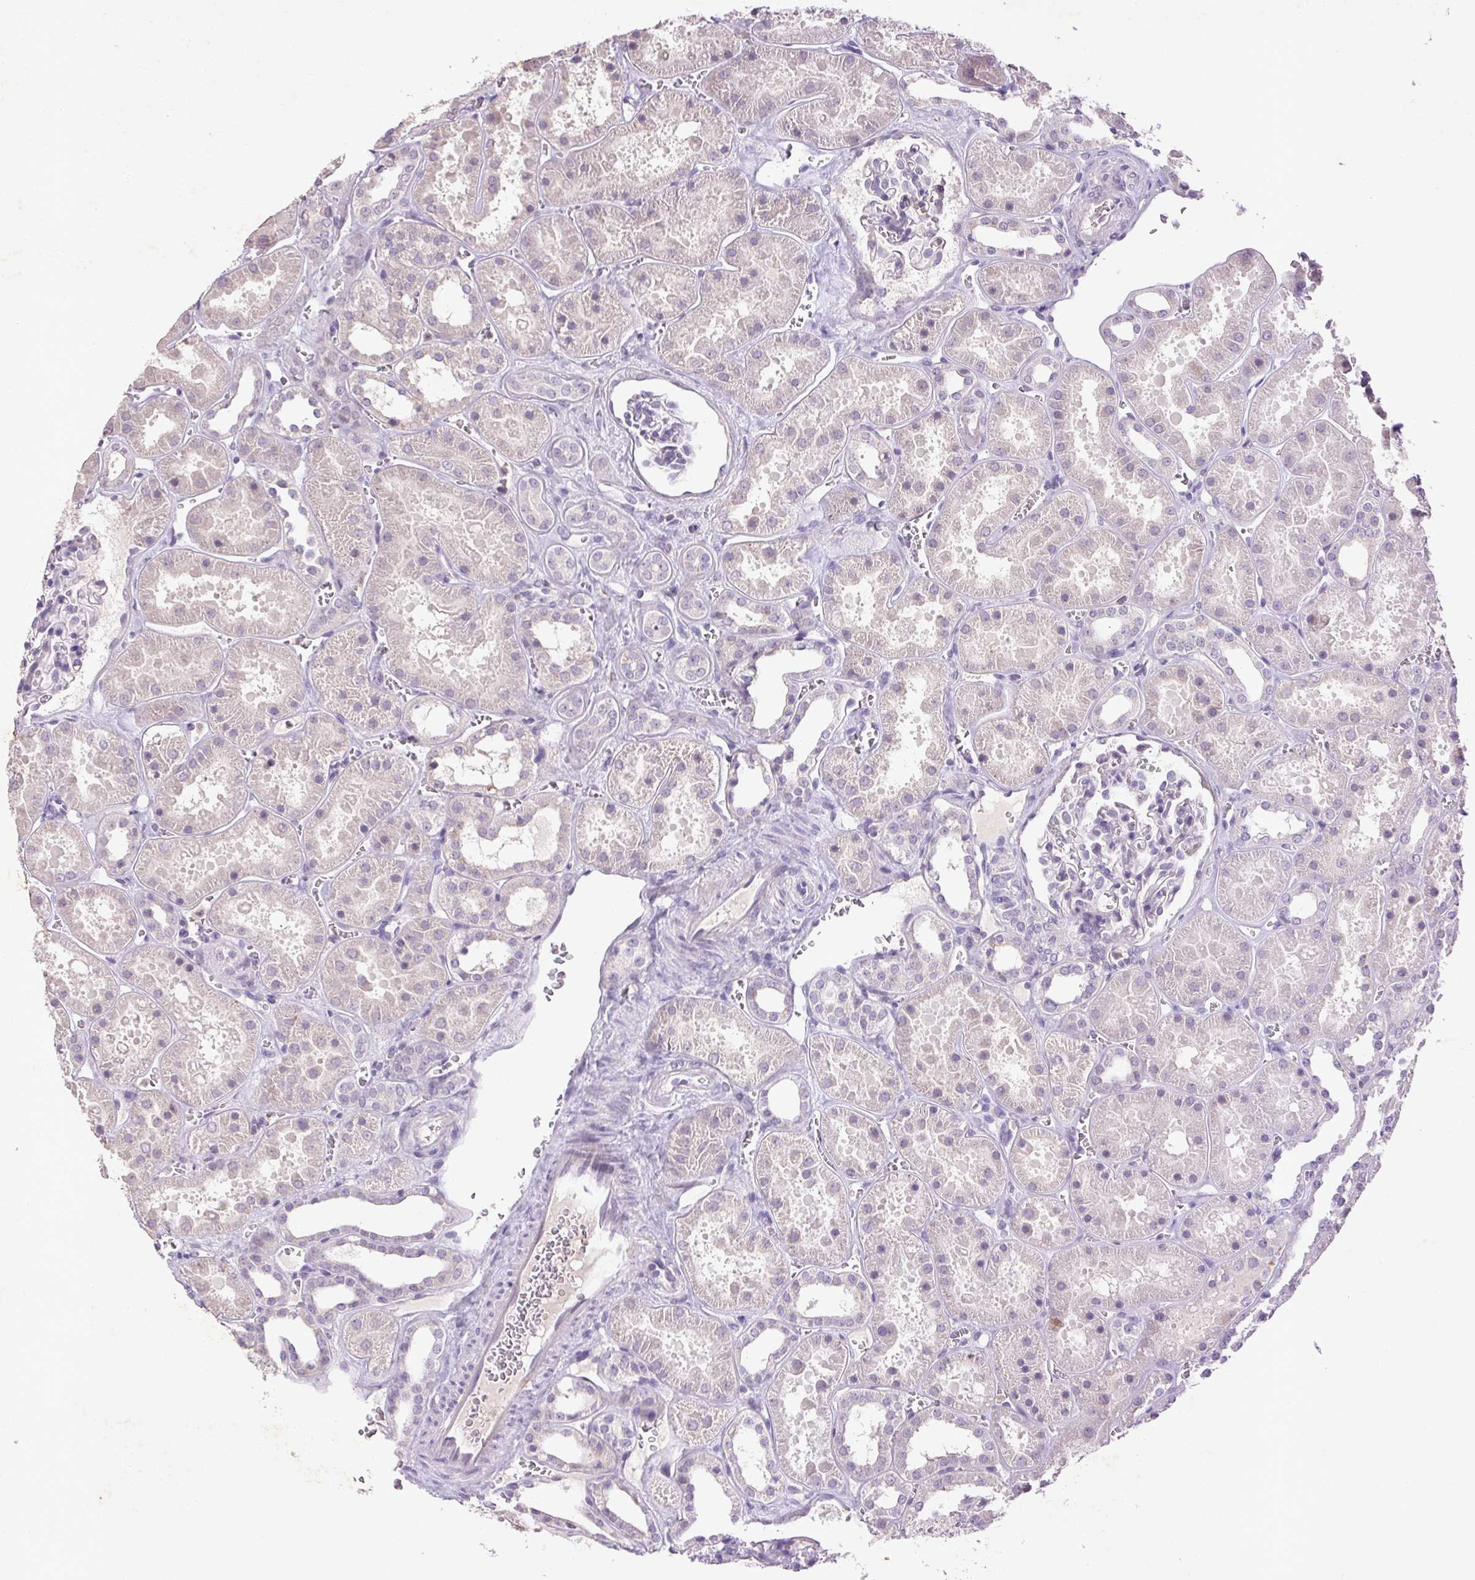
{"staining": {"intensity": "negative", "quantity": "none", "location": "none"}, "tissue": "kidney", "cell_type": "Cells in glomeruli", "image_type": "normal", "snomed": [{"axis": "morphology", "description": "Normal tissue, NOS"}, {"axis": "topography", "description": "Kidney"}], "caption": "The micrograph demonstrates no staining of cells in glomeruli in benign kidney.", "gene": "FNDC7", "patient": {"sex": "female", "age": 41}}